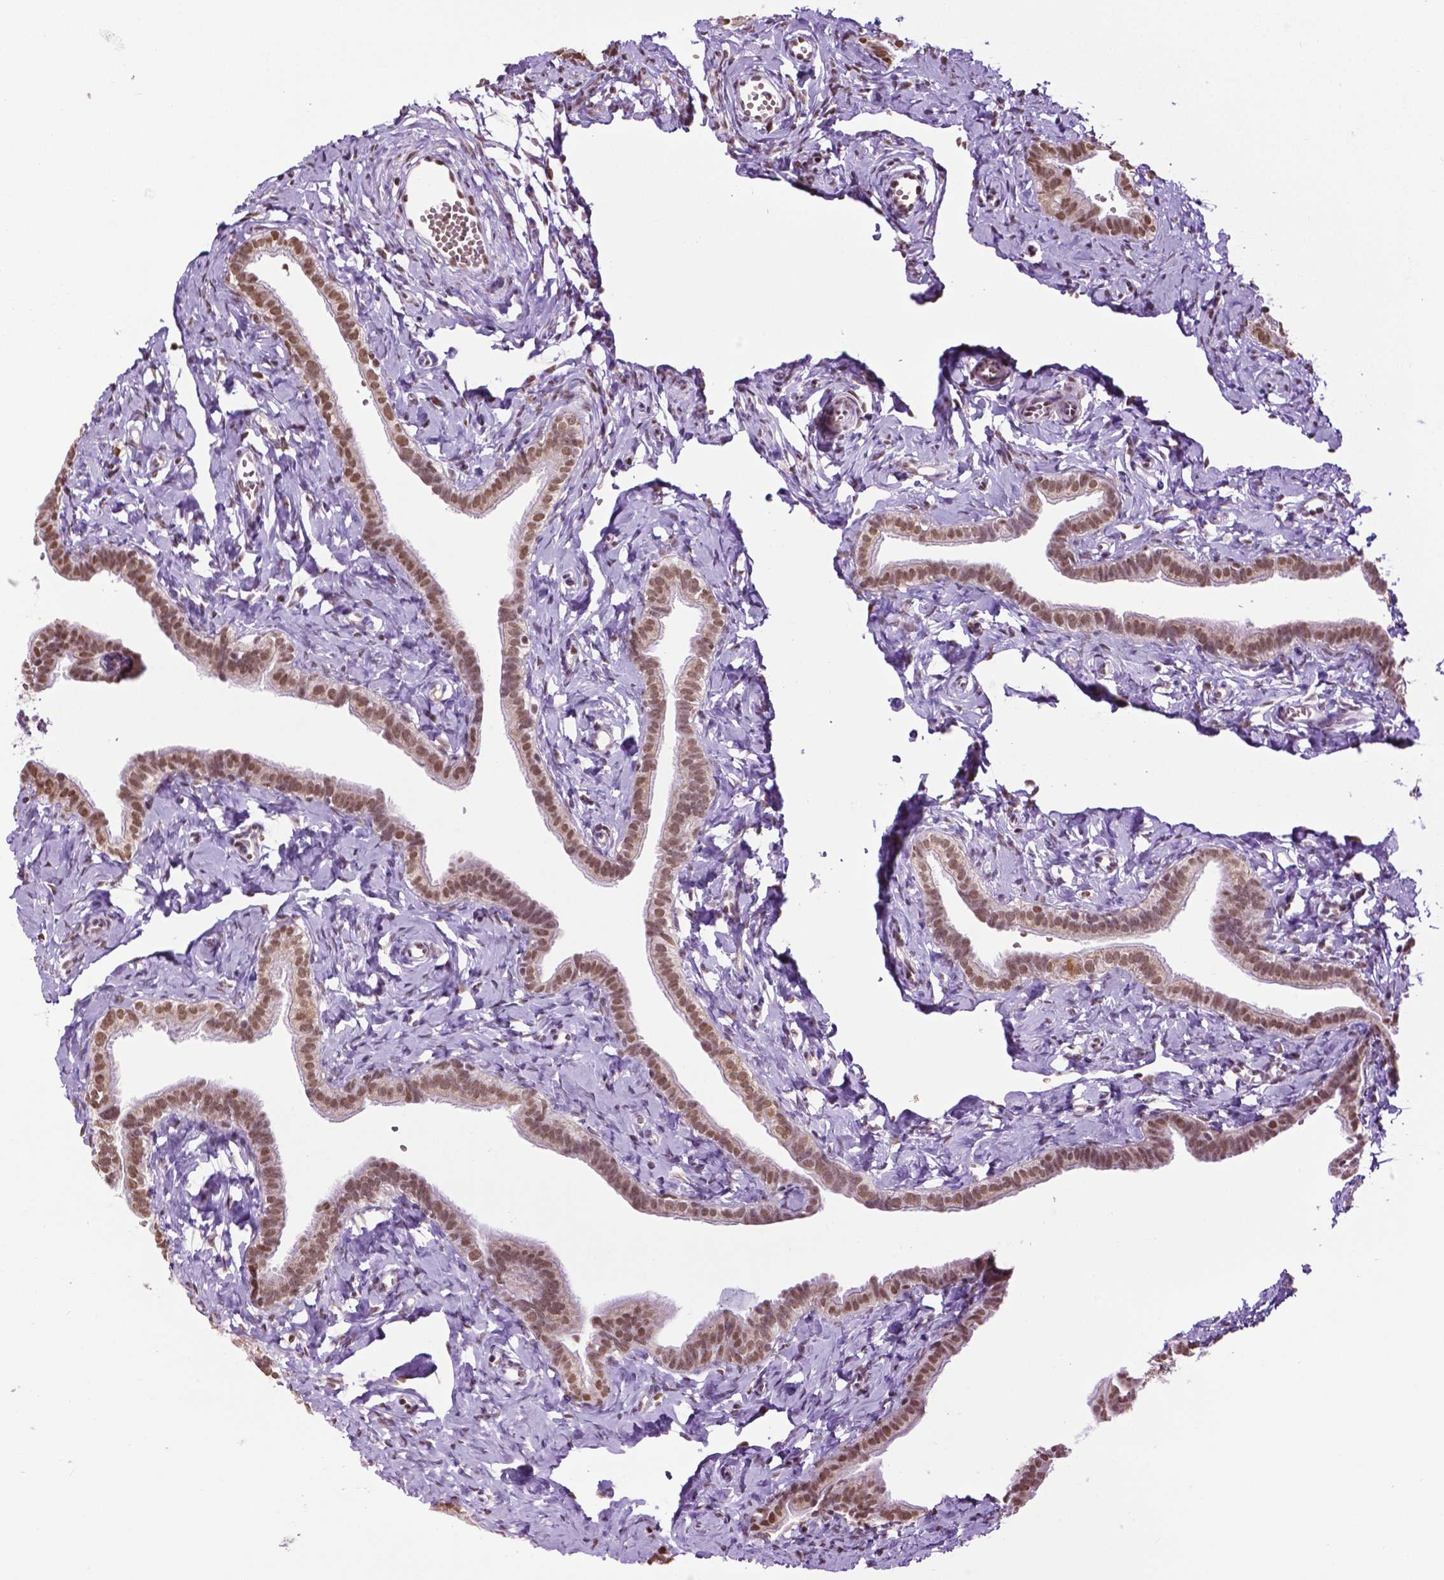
{"staining": {"intensity": "moderate", "quantity": ">75%", "location": "nuclear"}, "tissue": "fallopian tube", "cell_type": "Glandular cells", "image_type": "normal", "snomed": [{"axis": "morphology", "description": "Normal tissue, NOS"}, {"axis": "topography", "description": "Fallopian tube"}], "caption": "The photomicrograph exhibits a brown stain indicating the presence of a protein in the nuclear of glandular cells in fallopian tube.", "gene": "COL23A1", "patient": {"sex": "female", "age": 41}}